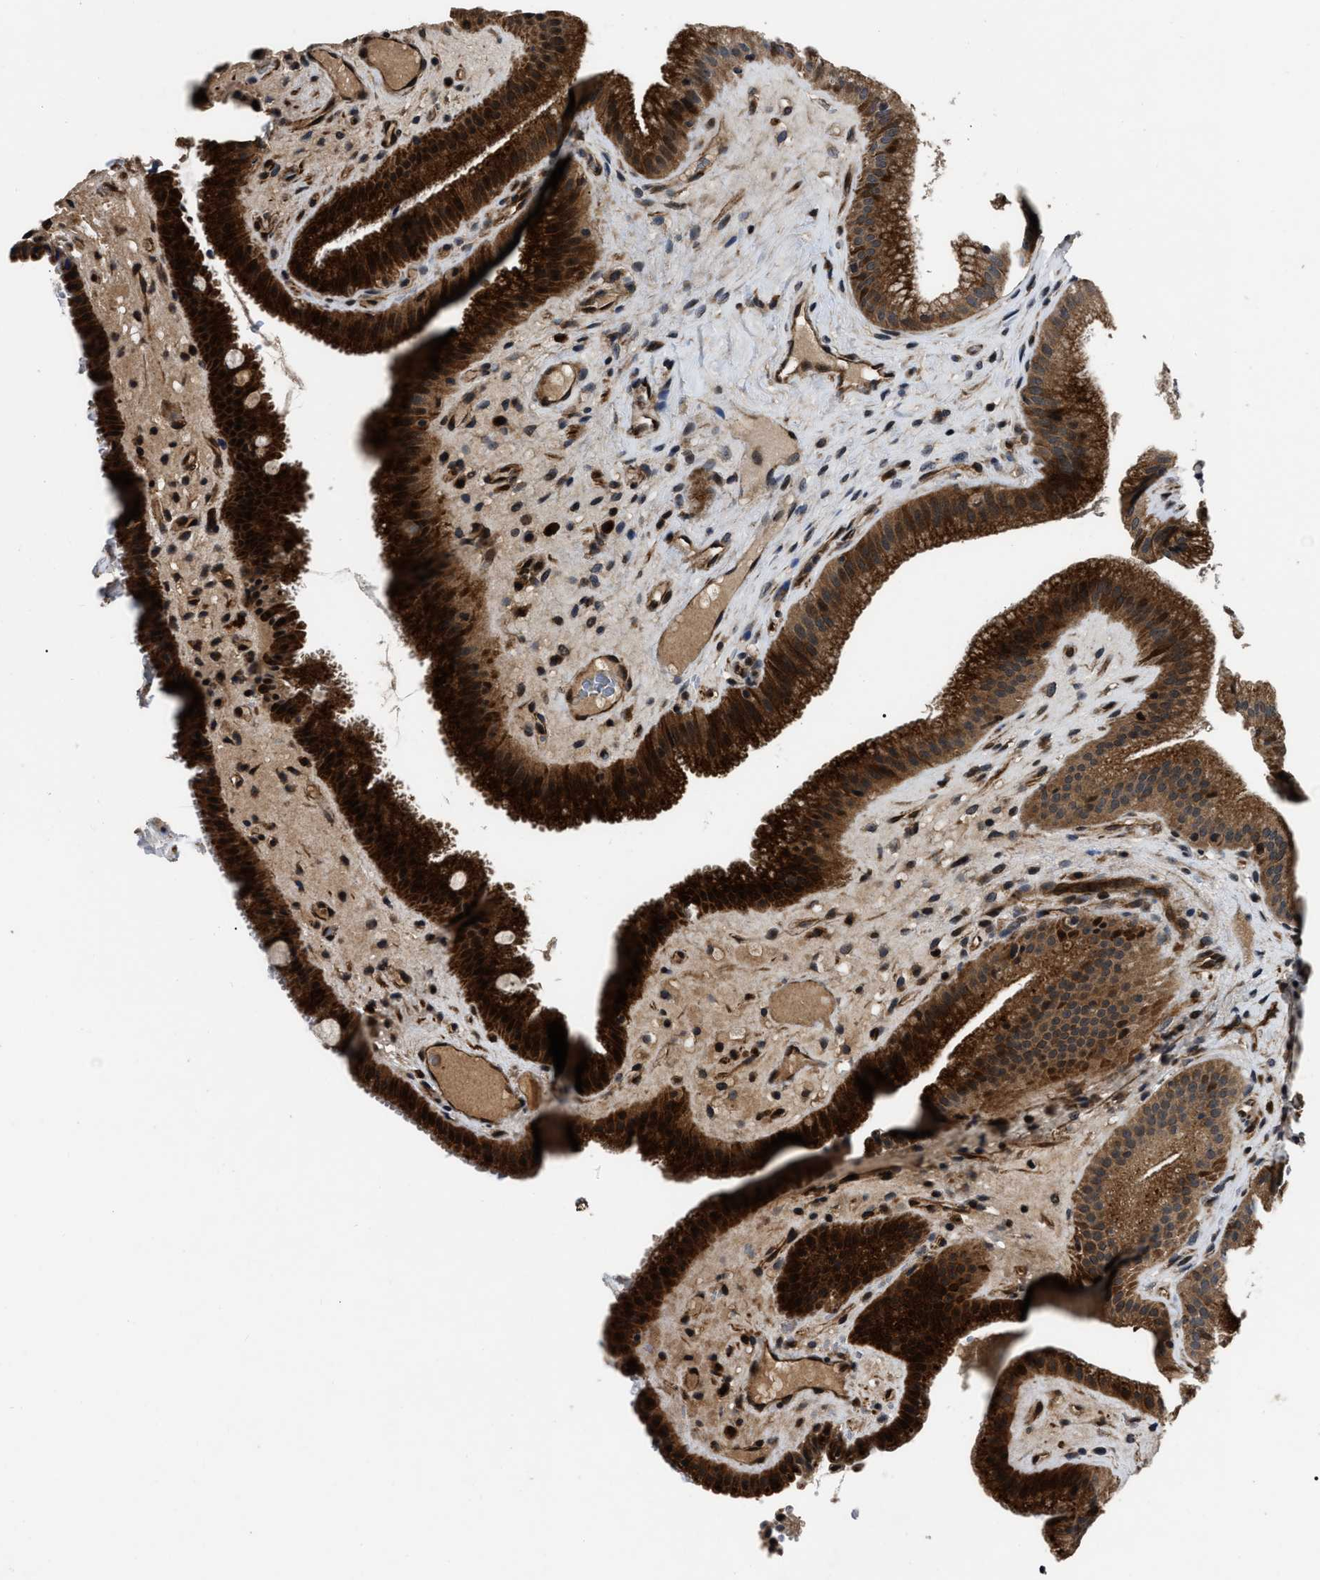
{"staining": {"intensity": "strong", "quantity": ">75%", "location": "cytoplasmic/membranous,nuclear"}, "tissue": "gallbladder", "cell_type": "Glandular cells", "image_type": "normal", "snomed": [{"axis": "morphology", "description": "Normal tissue, NOS"}, {"axis": "topography", "description": "Gallbladder"}], "caption": "Human gallbladder stained with a brown dye displays strong cytoplasmic/membranous,nuclear positive expression in approximately >75% of glandular cells.", "gene": "PPWD1", "patient": {"sex": "male", "age": 49}}